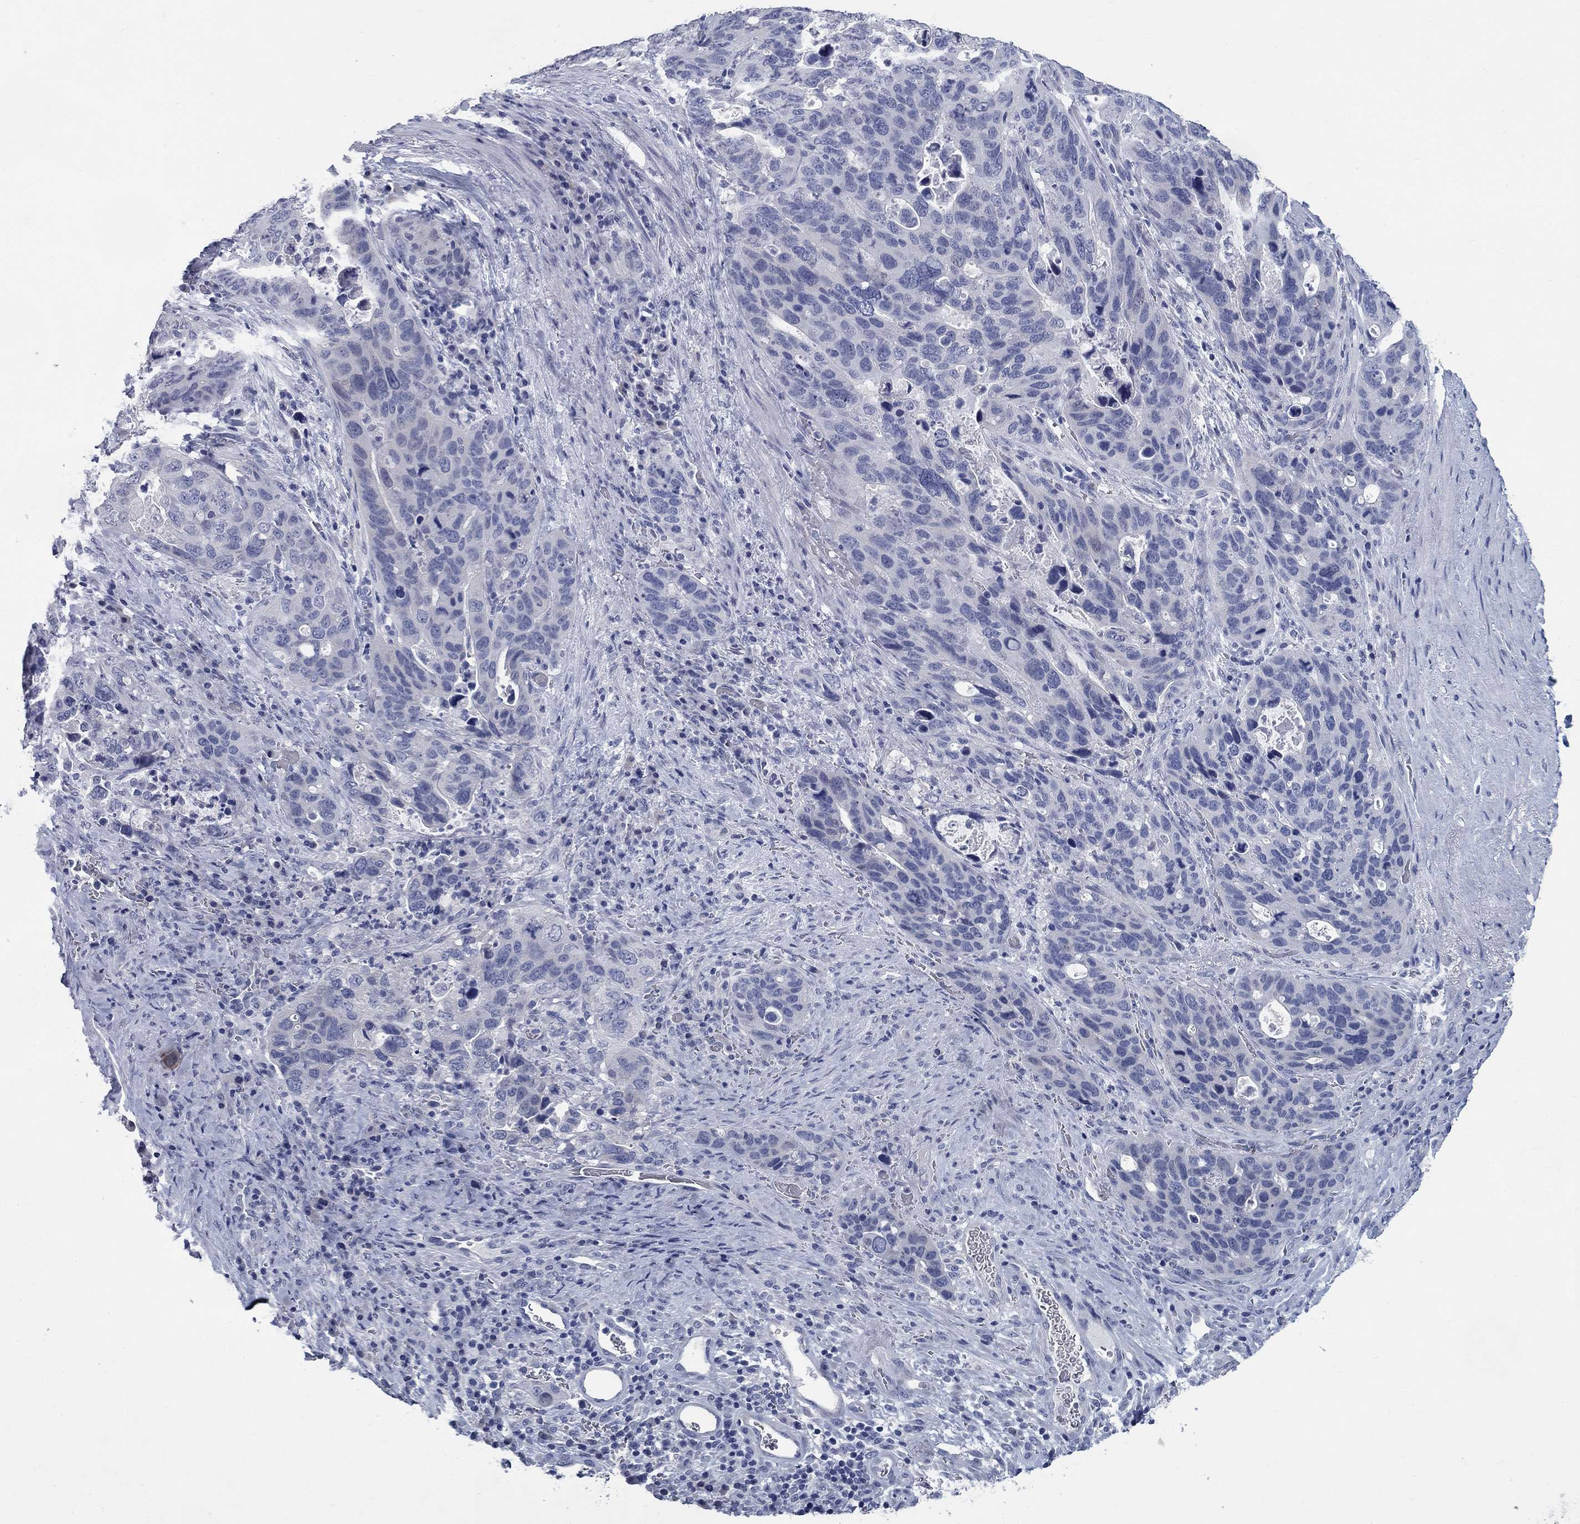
{"staining": {"intensity": "negative", "quantity": "none", "location": "none"}, "tissue": "stomach cancer", "cell_type": "Tumor cells", "image_type": "cancer", "snomed": [{"axis": "morphology", "description": "Adenocarcinoma, NOS"}, {"axis": "topography", "description": "Stomach"}], "caption": "This photomicrograph is of adenocarcinoma (stomach) stained with immunohistochemistry to label a protein in brown with the nuclei are counter-stained blue. There is no positivity in tumor cells.", "gene": "ELAVL4", "patient": {"sex": "male", "age": 54}}